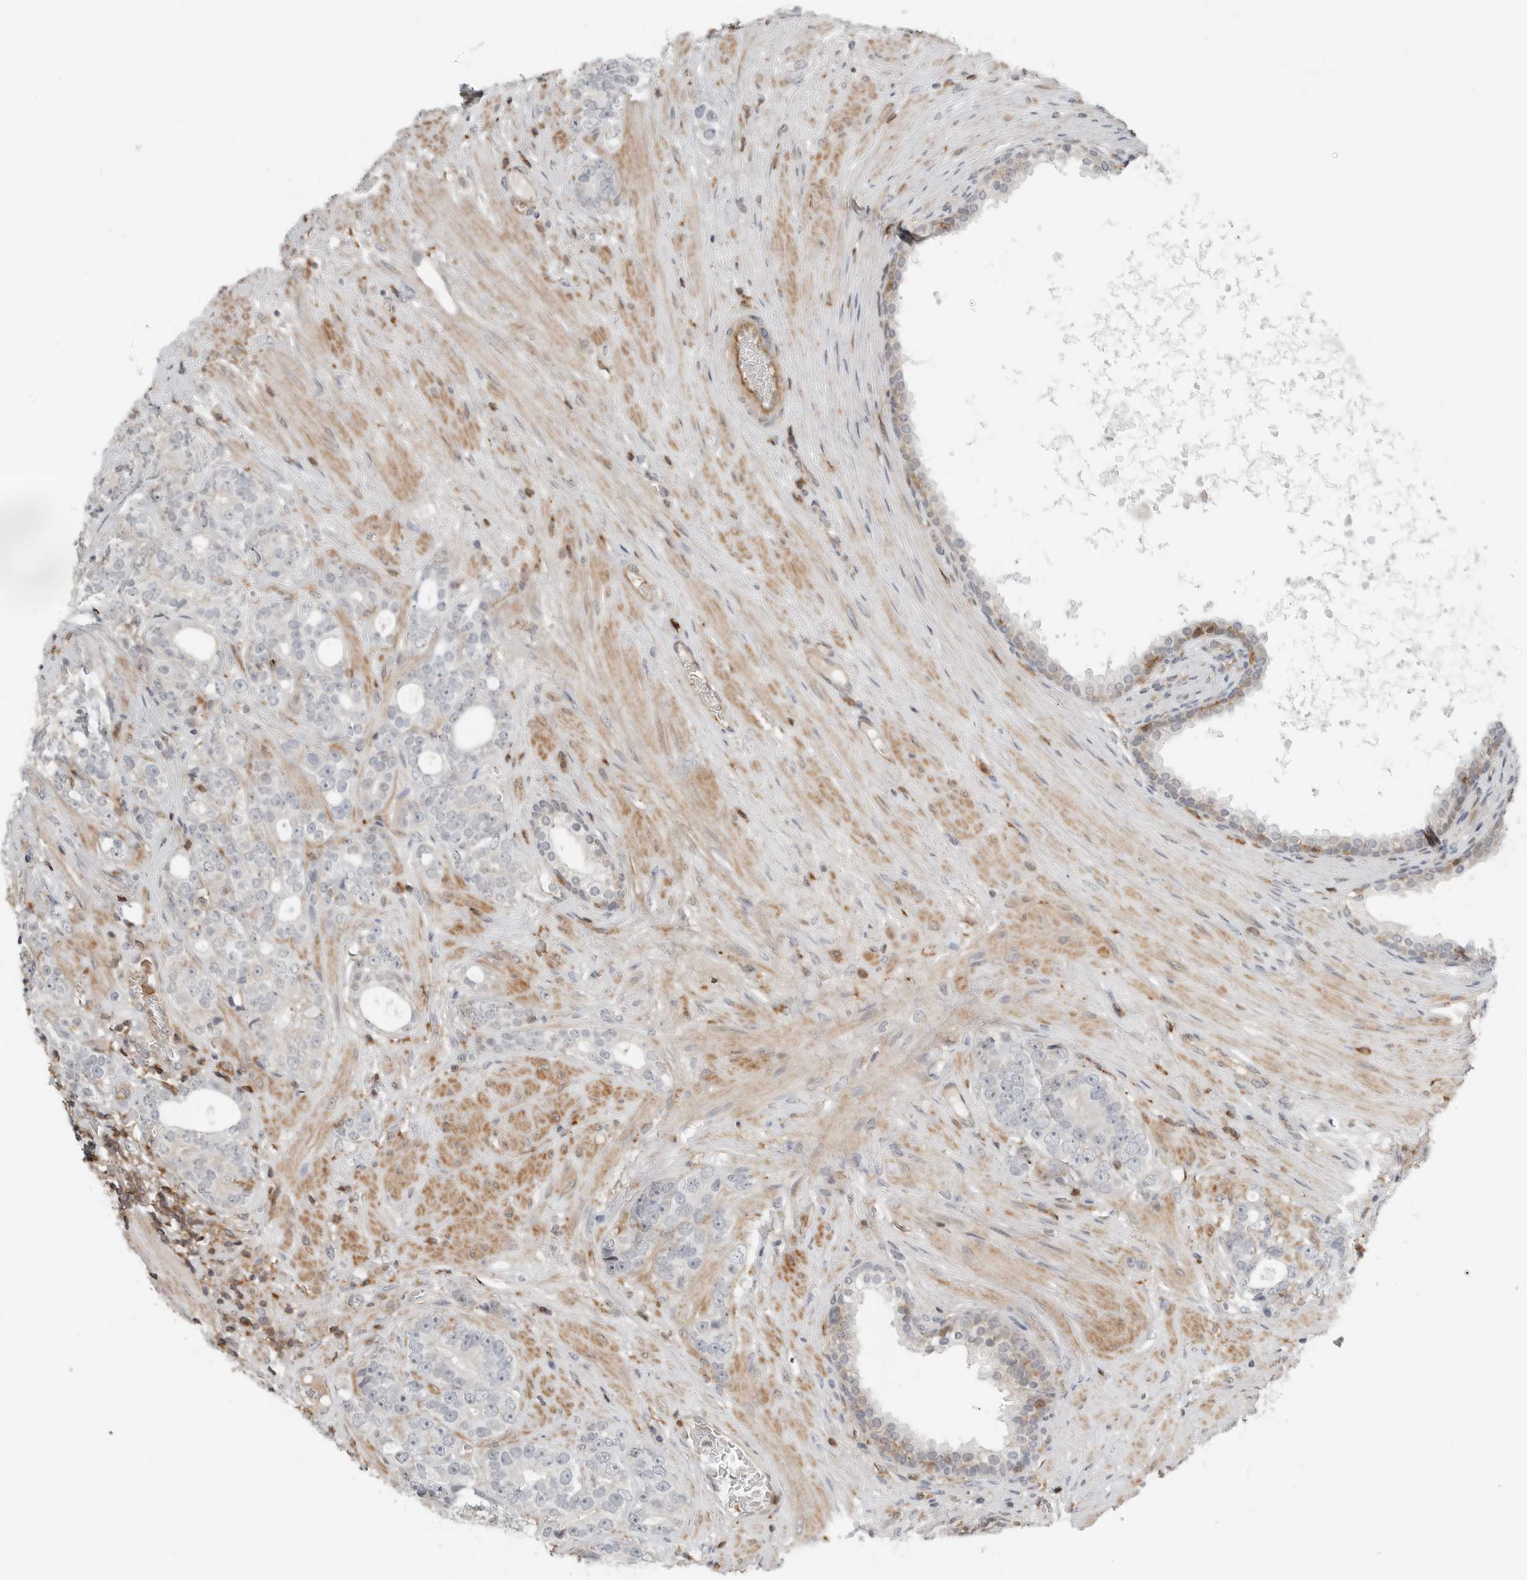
{"staining": {"intensity": "negative", "quantity": "none", "location": "none"}, "tissue": "prostate cancer", "cell_type": "Tumor cells", "image_type": "cancer", "snomed": [{"axis": "morphology", "description": "Adenocarcinoma, High grade"}, {"axis": "topography", "description": "Prostate"}], "caption": "Tumor cells show no significant protein positivity in adenocarcinoma (high-grade) (prostate).", "gene": "LEFTY2", "patient": {"sex": "male", "age": 56}}